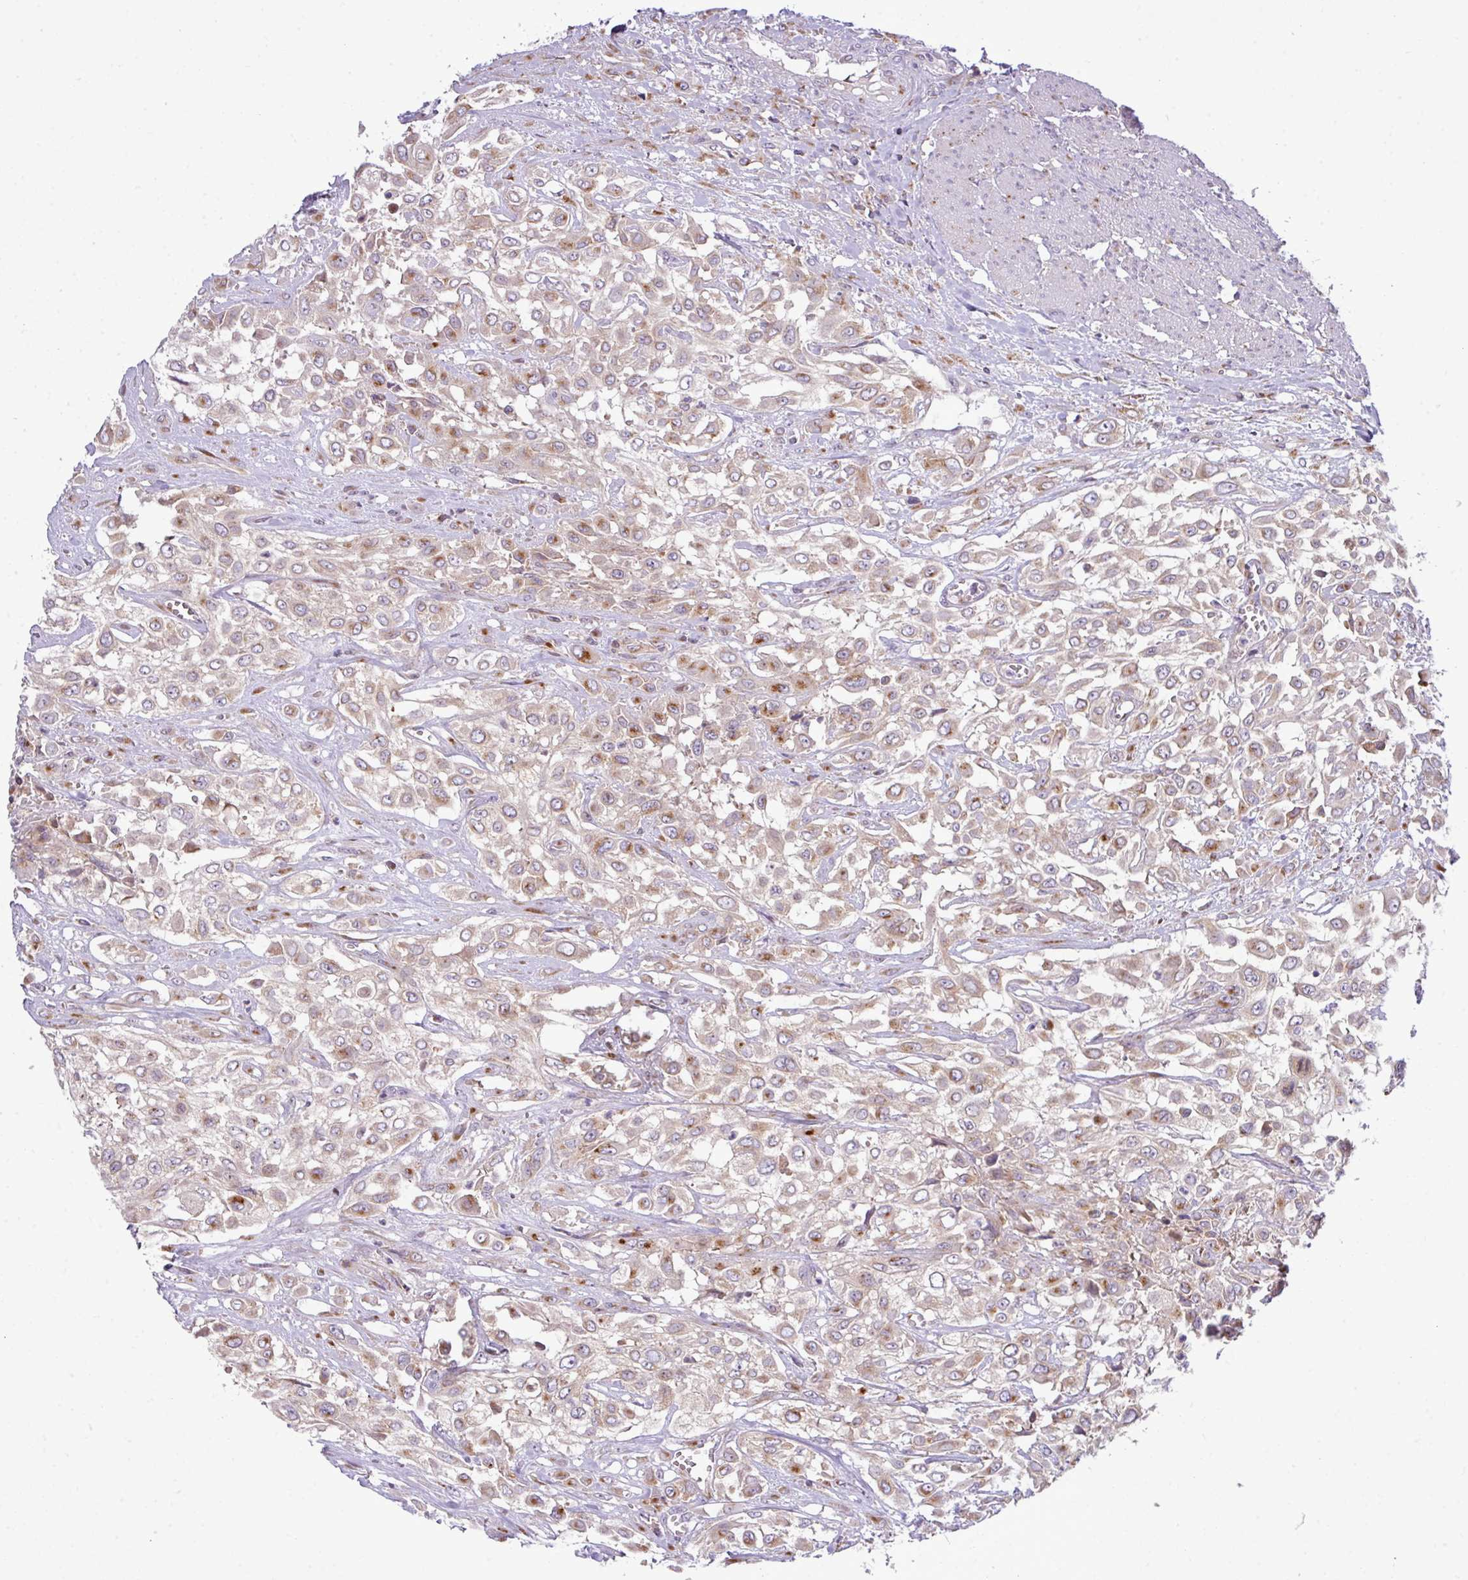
{"staining": {"intensity": "moderate", "quantity": "25%-75%", "location": "cytoplasmic/membranous"}, "tissue": "urothelial cancer", "cell_type": "Tumor cells", "image_type": "cancer", "snomed": [{"axis": "morphology", "description": "Urothelial carcinoma, High grade"}, {"axis": "topography", "description": "Urinary bladder"}], "caption": "Immunohistochemistry photomicrograph of urothelial carcinoma (high-grade) stained for a protein (brown), which demonstrates medium levels of moderate cytoplasmic/membranous staining in about 25%-75% of tumor cells.", "gene": "VTI1A", "patient": {"sex": "male", "age": 57}}